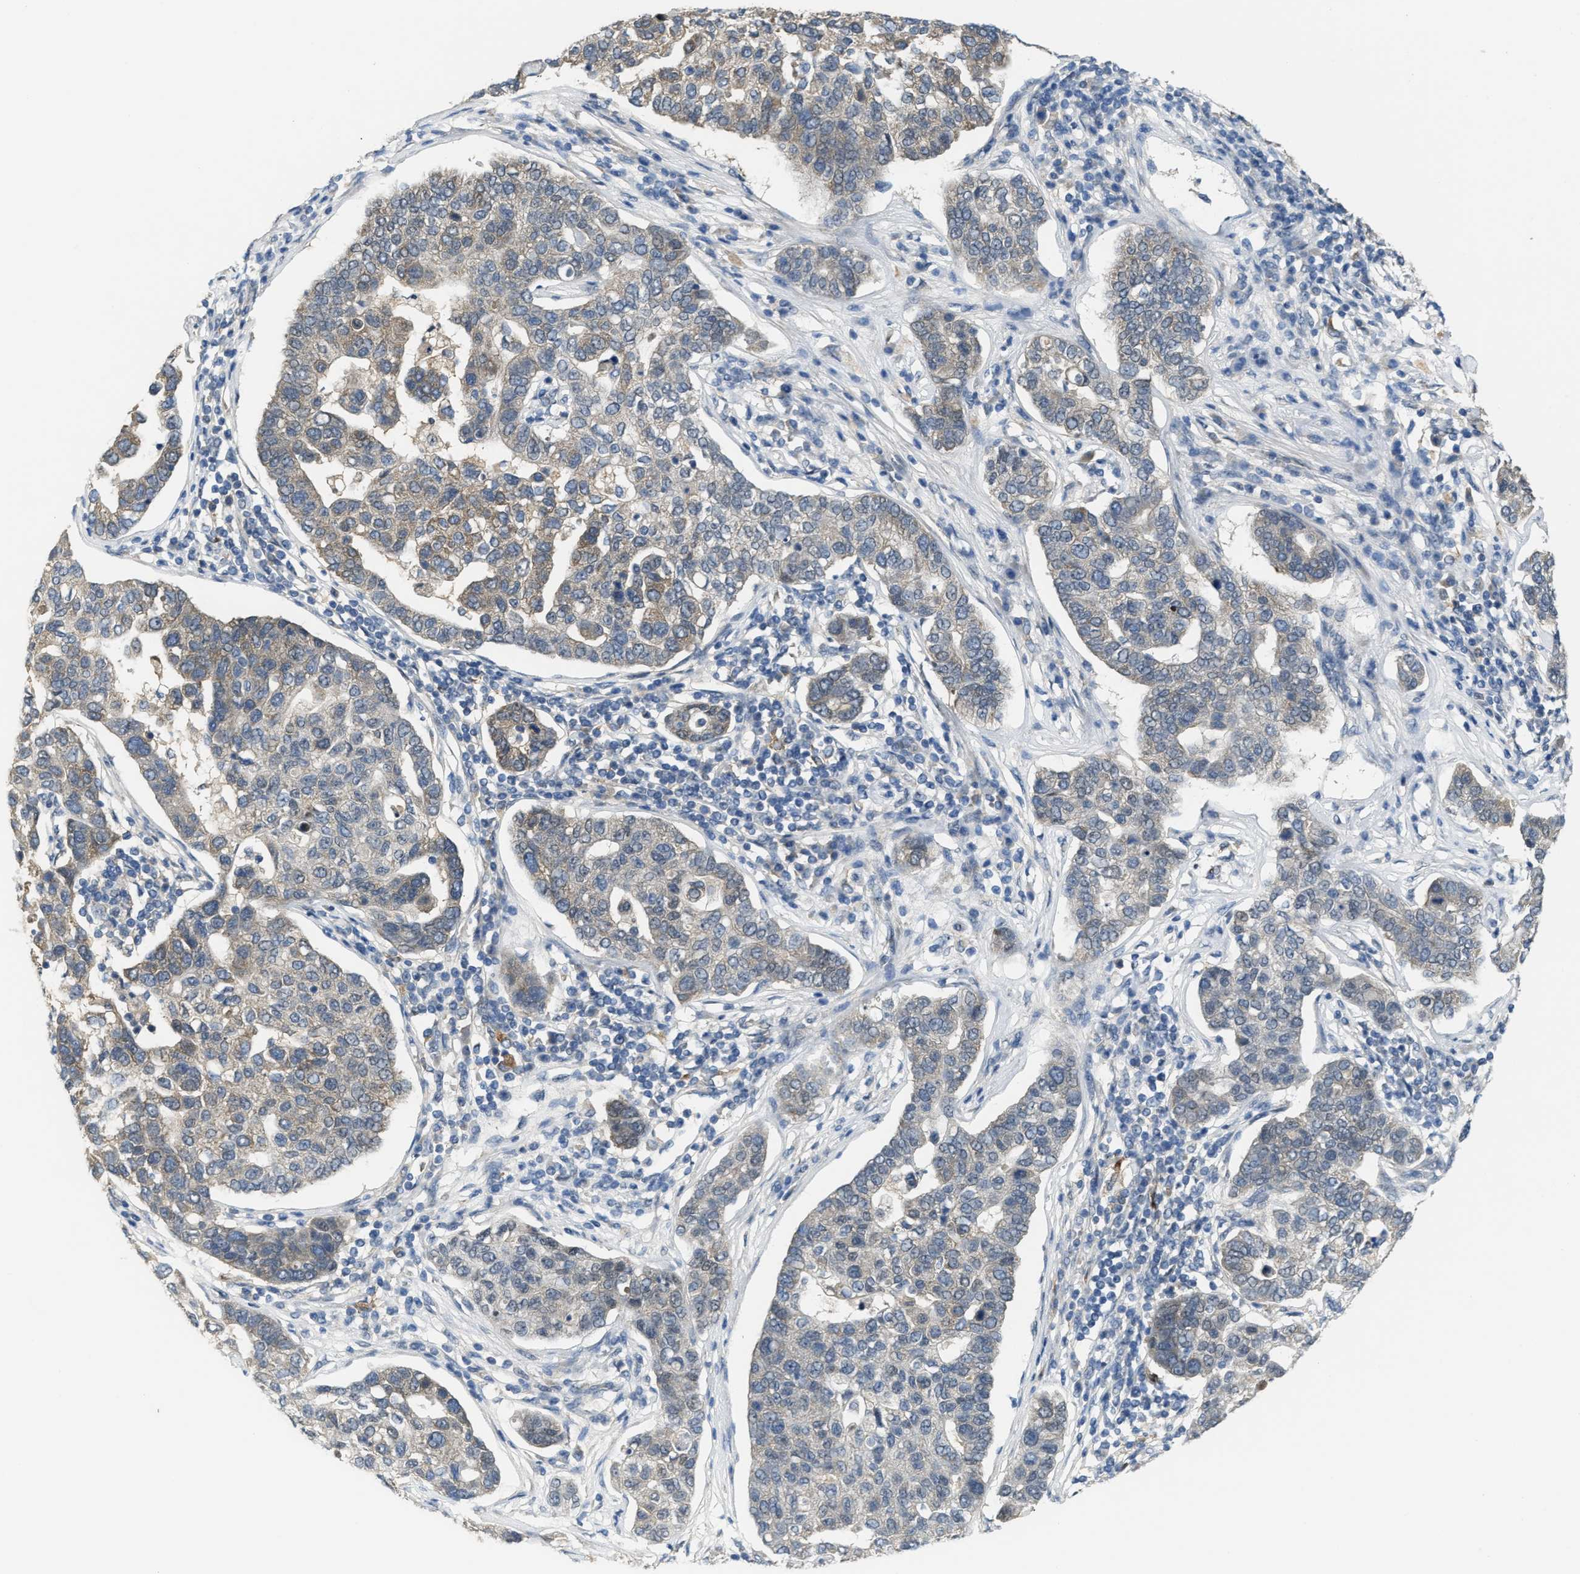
{"staining": {"intensity": "weak", "quantity": "<25%", "location": "cytoplasmic/membranous"}, "tissue": "pancreatic cancer", "cell_type": "Tumor cells", "image_type": "cancer", "snomed": [{"axis": "morphology", "description": "Adenocarcinoma, NOS"}, {"axis": "topography", "description": "Pancreas"}], "caption": "Immunohistochemical staining of pancreatic adenocarcinoma demonstrates no significant positivity in tumor cells. (Immunohistochemistry, brightfield microscopy, high magnification).", "gene": "KIF24", "patient": {"sex": "female", "age": 61}}